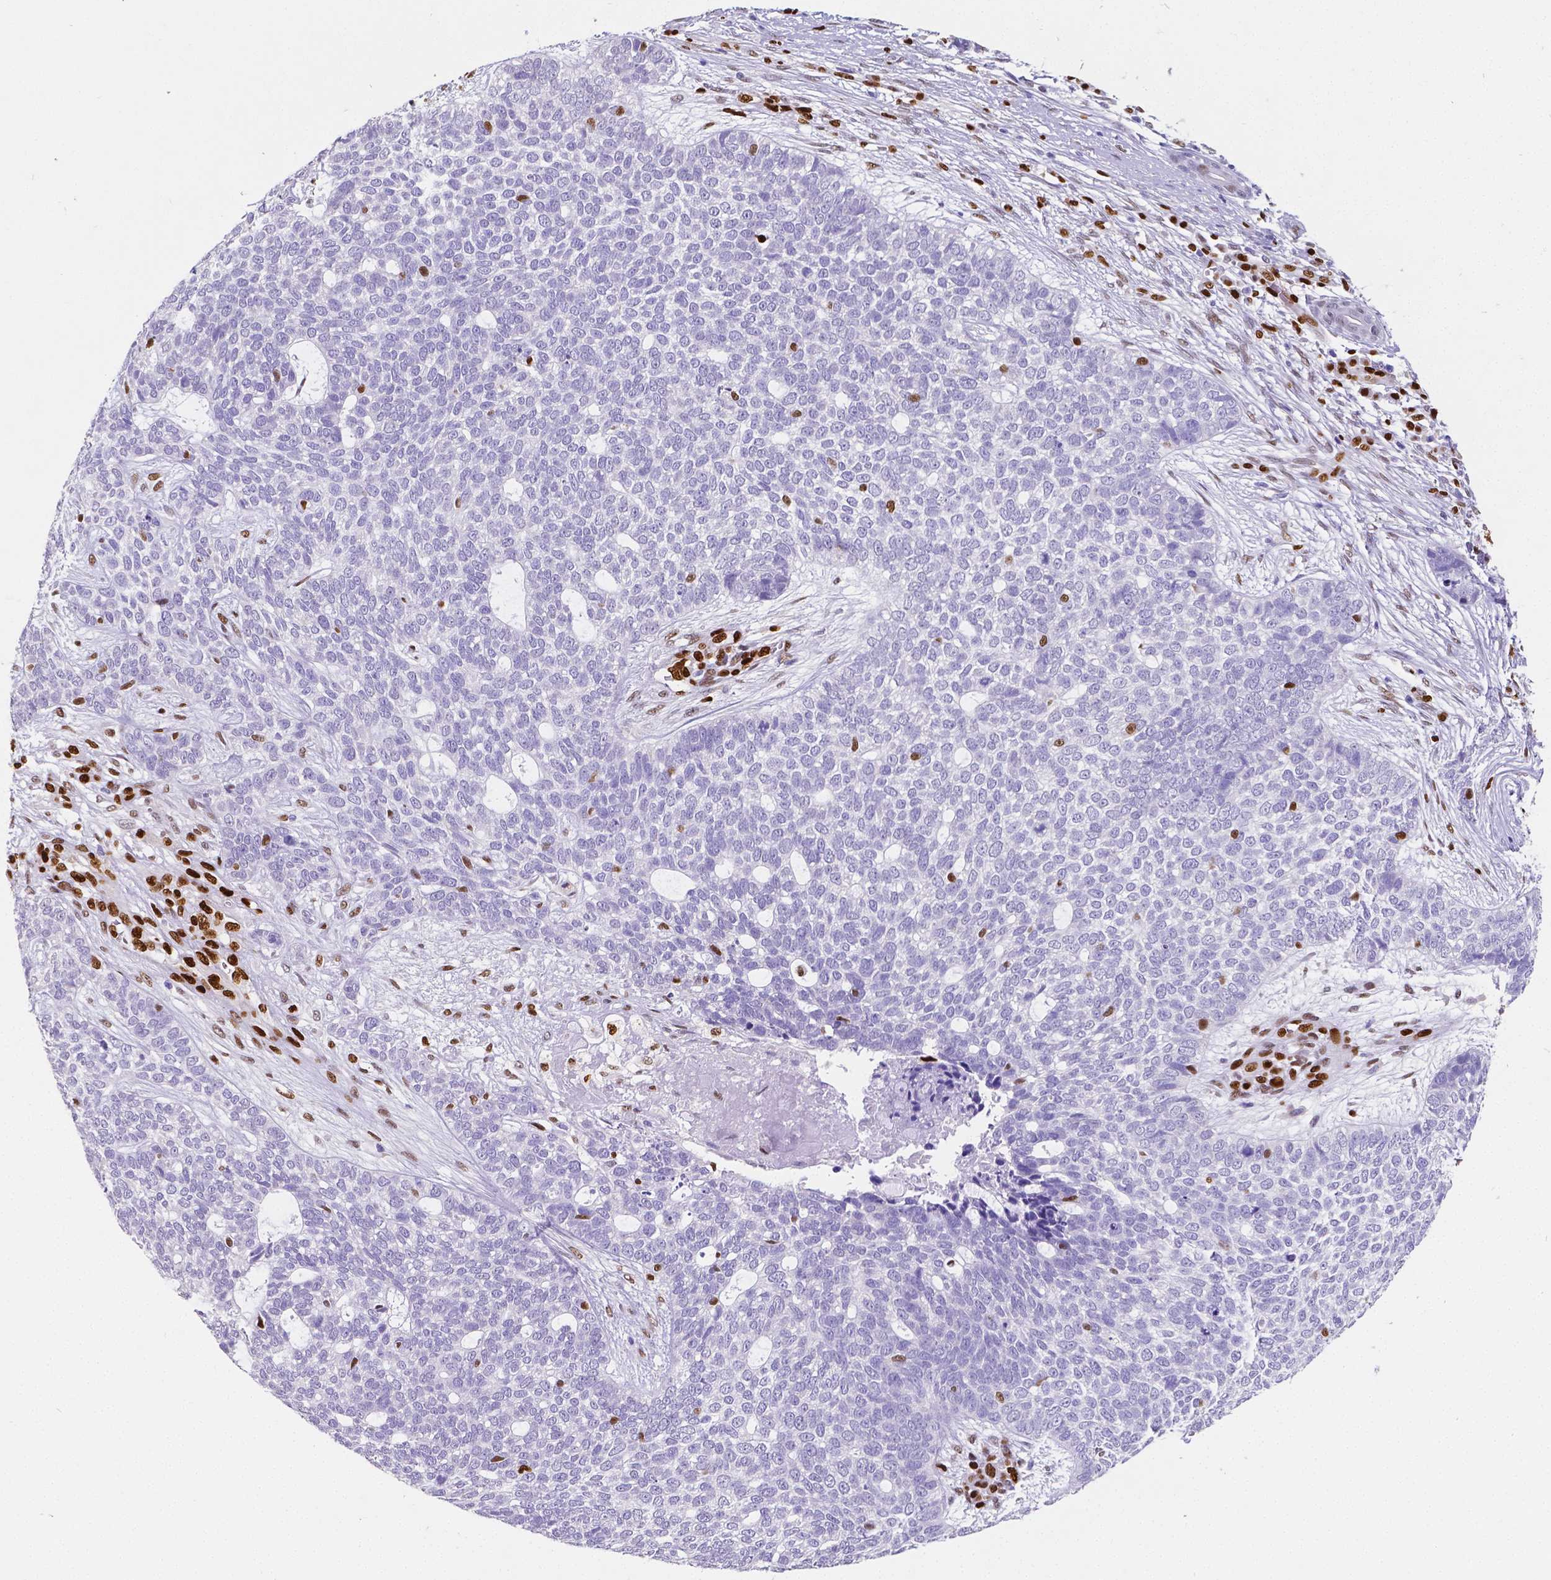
{"staining": {"intensity": "negative", "quantity": "none", "location": "none"}, "tissue": "skin cancer", "cell_type": "Tumor cells", "image_type": "cancer", "snomed": [{"axis": "morphology", "description": "Basal cell carcinoma"}, {"axis": "topography", "description": "Skin"}], "caption": "The micrograph displays no staining of tumor cells in skin cancer (basal cell carcinoma).", "gene": "MEF2C", "patient": {"sex": "female", "age": 69}}